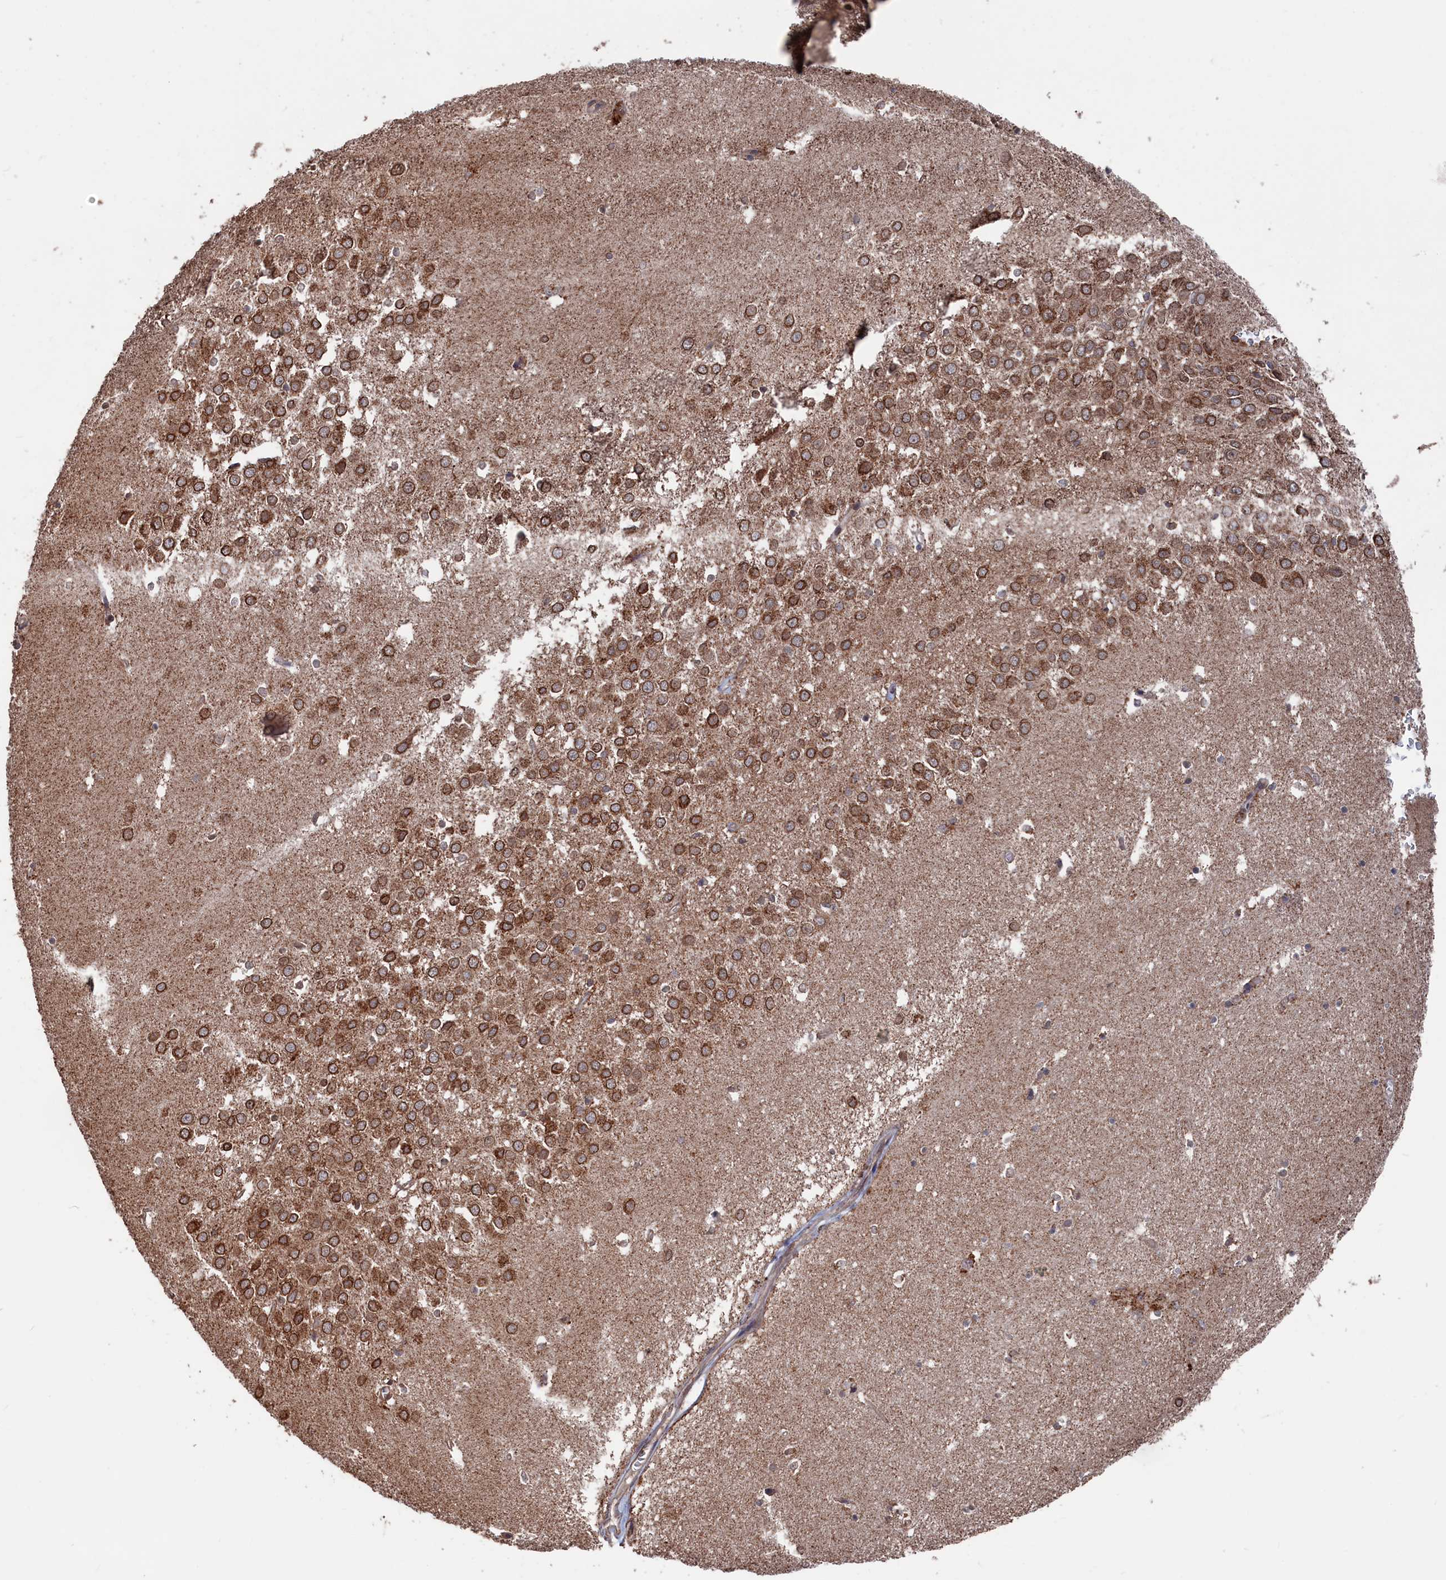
{"staining": {"intensity": "weak", "quantity": "25%-75%", "location": "cytoplasmic/membranous"}, "tissue": "hippocampus", "cell_type": "Glial cells", "image_type": "normal", "snomed": [{"axis": "morphology", "description": "Normal tissue, NOS"}, {"axis": "topography", "description": "Hippocampus"}], "caption": "An IHC photomicrograph of normal tissue is shown. Protein staining in brown shows weak cytoplasmic/membranous positivity in hippocampus within glial cells.", "gene": "PDE12", "patient": {"sex": "female", "age": 64}}